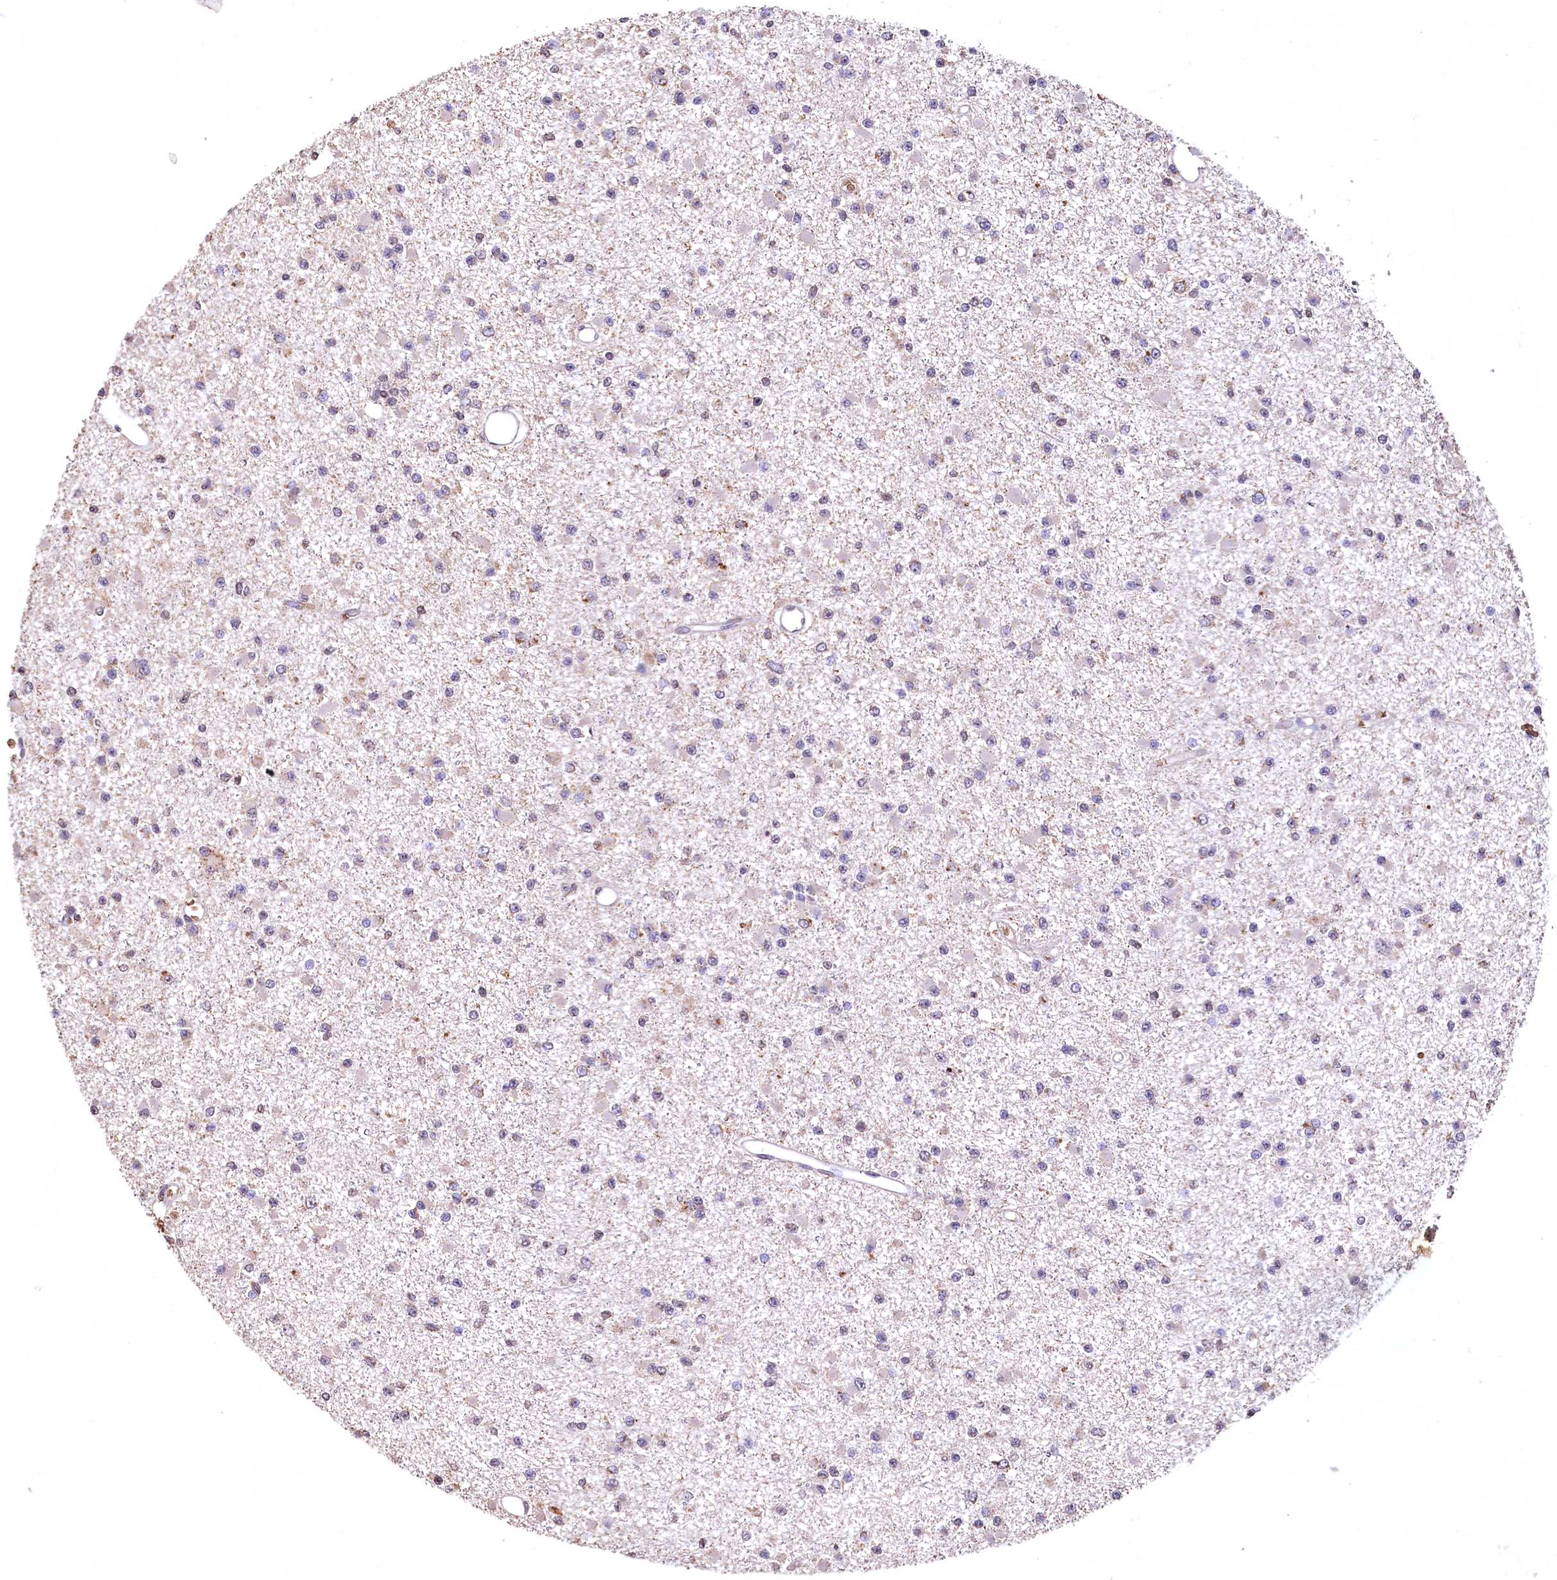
{"staining": {"intensity": "negative", "quantity": "none", "location": "none"}, "tissue": "glioma", "cell_type": "Tumor cells", "image_type": "cancer", "snomed": [{"axis": "morphology", "description": "Glioma, malignant, Low grade"}, {"axis": "topography", "description": "Brain"}], "caption": "There is no significant staining in tumor cells of malignant glioma (low-grade).", "gene": "SPTA1", "patient": {"sex": "female", "age": 22}}